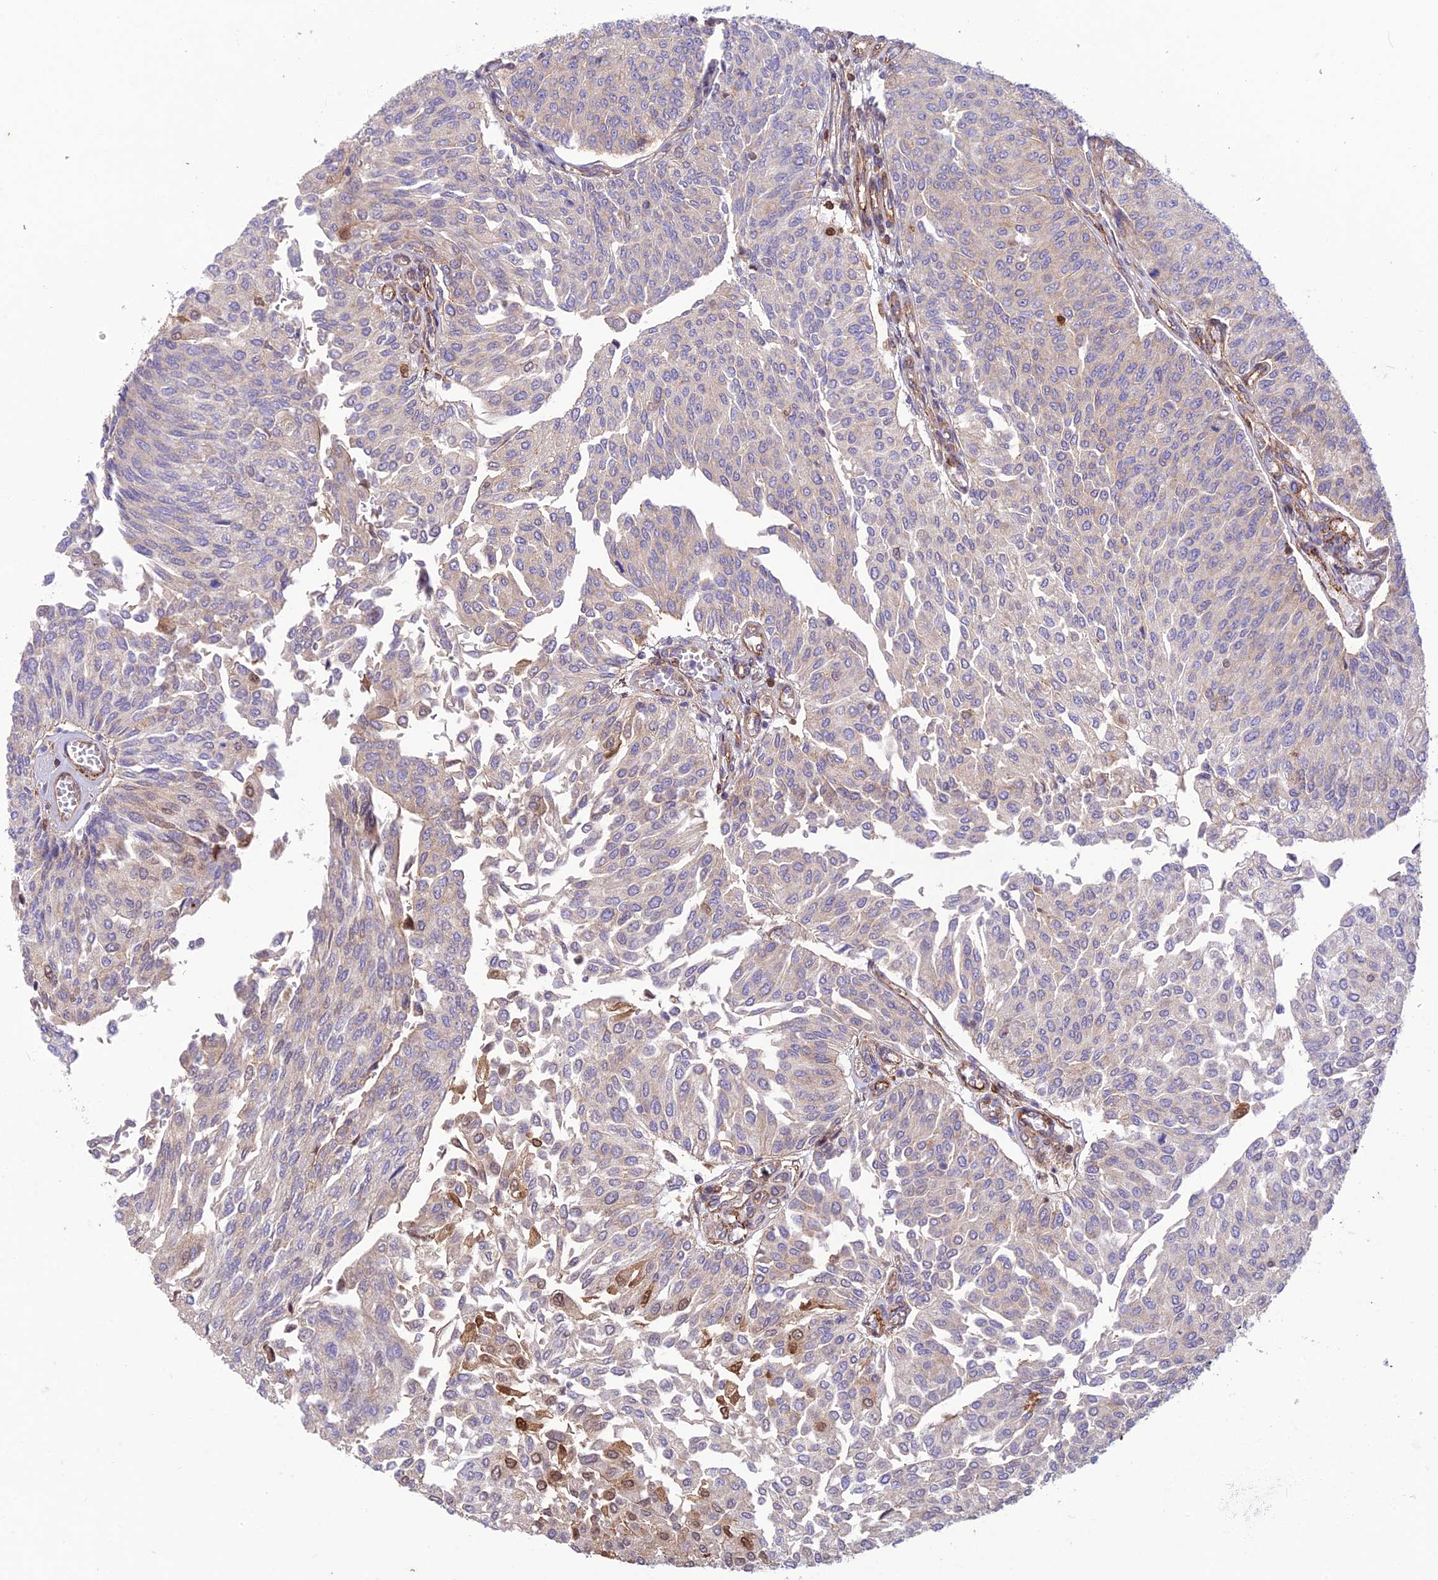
{"staining": {"intensity": "moderate", "quantity": "25%-75%", "location": "cytoplasmic/membranous"}, "tissue": "urothelial cancer", "cell_type": "Tumor cells", "image_type": "cancer", "snomed": [{"axis": "morphology", "description": "Urothelial carcinoma, High grade"}, {"axis": "topography", "description": "Urinary bladder"}], "caption": "The photomicrograph demonstrates immunohistochemical staining of urothelial carcinoma (high-grade). There is moderate cytoplasmic/membranous positivity is present in about 25%-75% of tumor cells. Immunohistochemistry stains the protein of interest in brown and the nuclei are stained blue.", "gene": "HPSE2", "patient": {"sex": "female", "age": 79}}